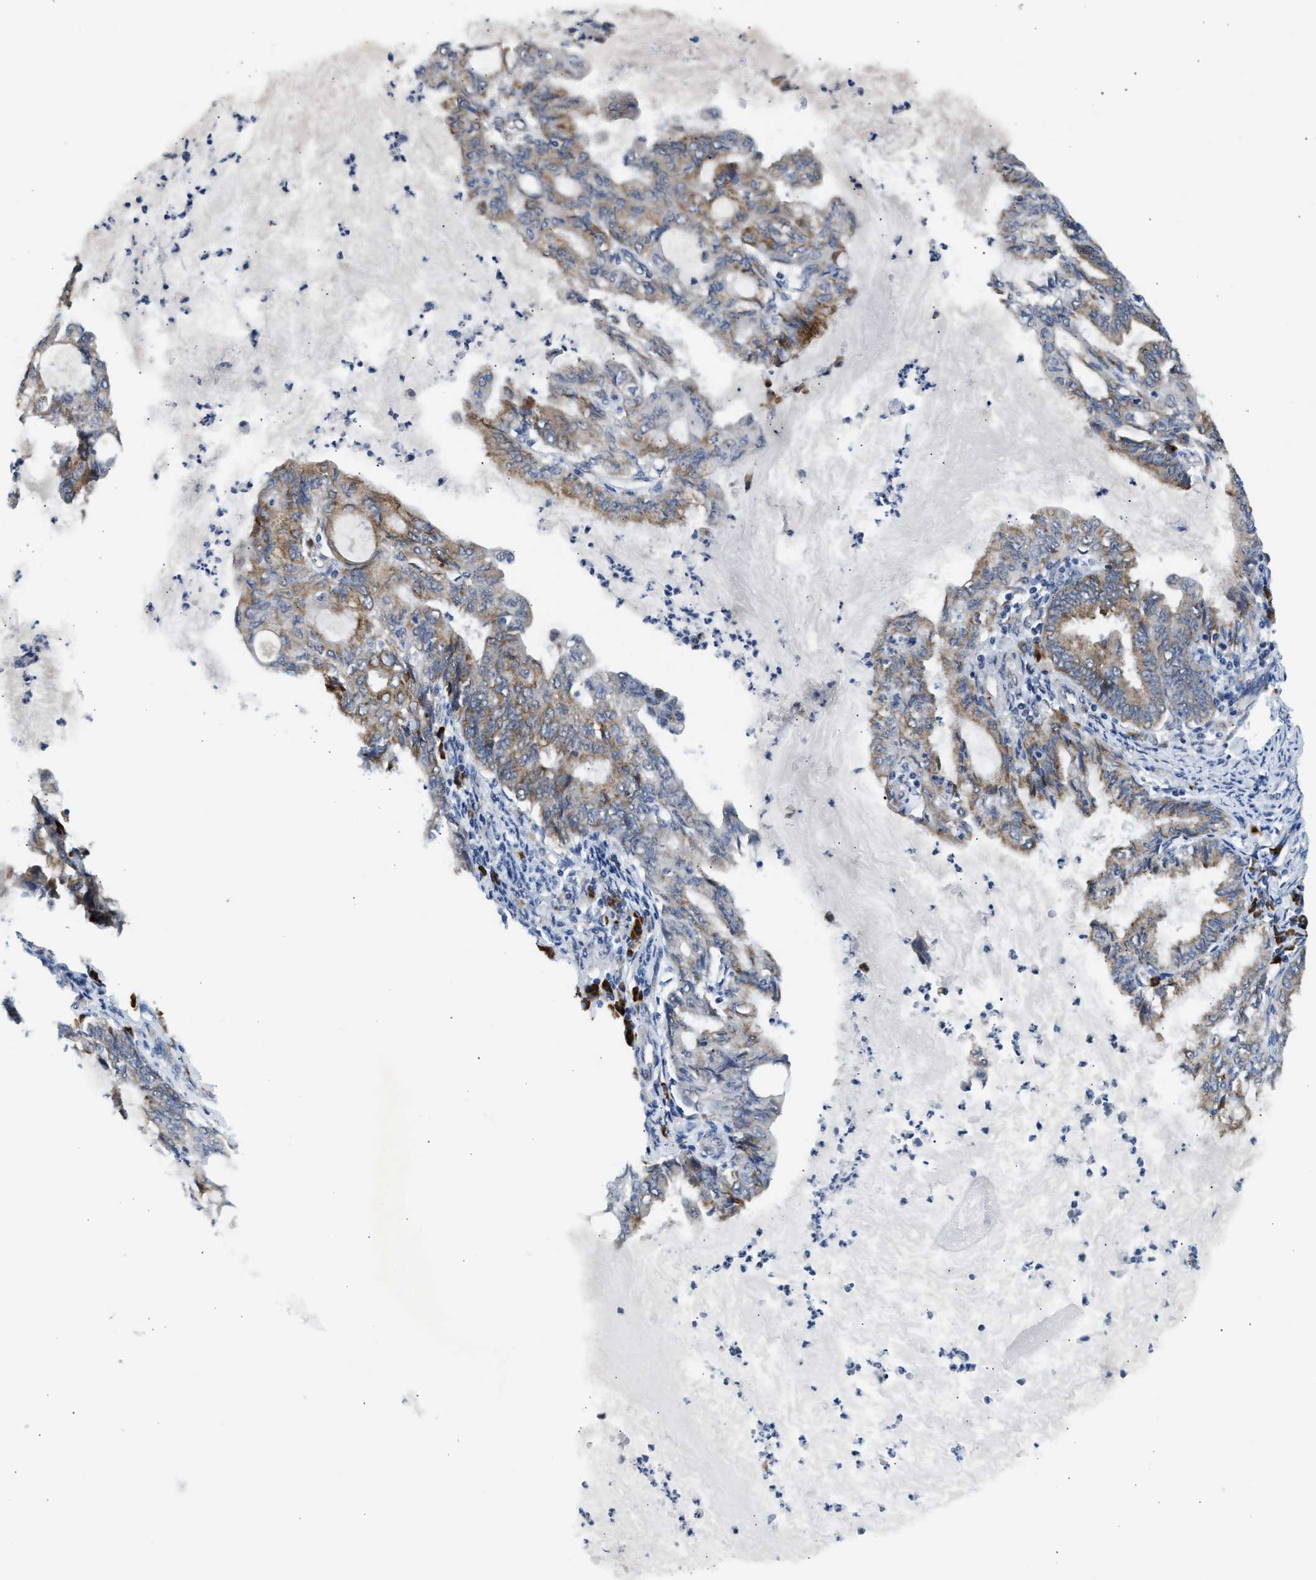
{"staining": {"intensity": "moderate", "quantity": ">75%", "location": "cytoplasmic/membranous"}, "tissue": "endometrial cancer", "cell_type": "Tumor cells", "image_type": "cancer", "snomed": [{"axis": "morphology", "description": "Adenocarcinoma, NOS"}, {"axis": "topography", "description": "Endometrium"}], "caption": "Adenocarcinoma (endometrial) stained for a protein exhibits moderate cytoplasmic/membranous positivity in tumor cells. The staining is performed using DAB (3,3'-diaminobenzidine) brown chromogen to label protein expression. The nuclei are counter-stained blue using hematoxylin.", "gene": "KCNC2", "patient": {"sex": "female", "age": 86}}